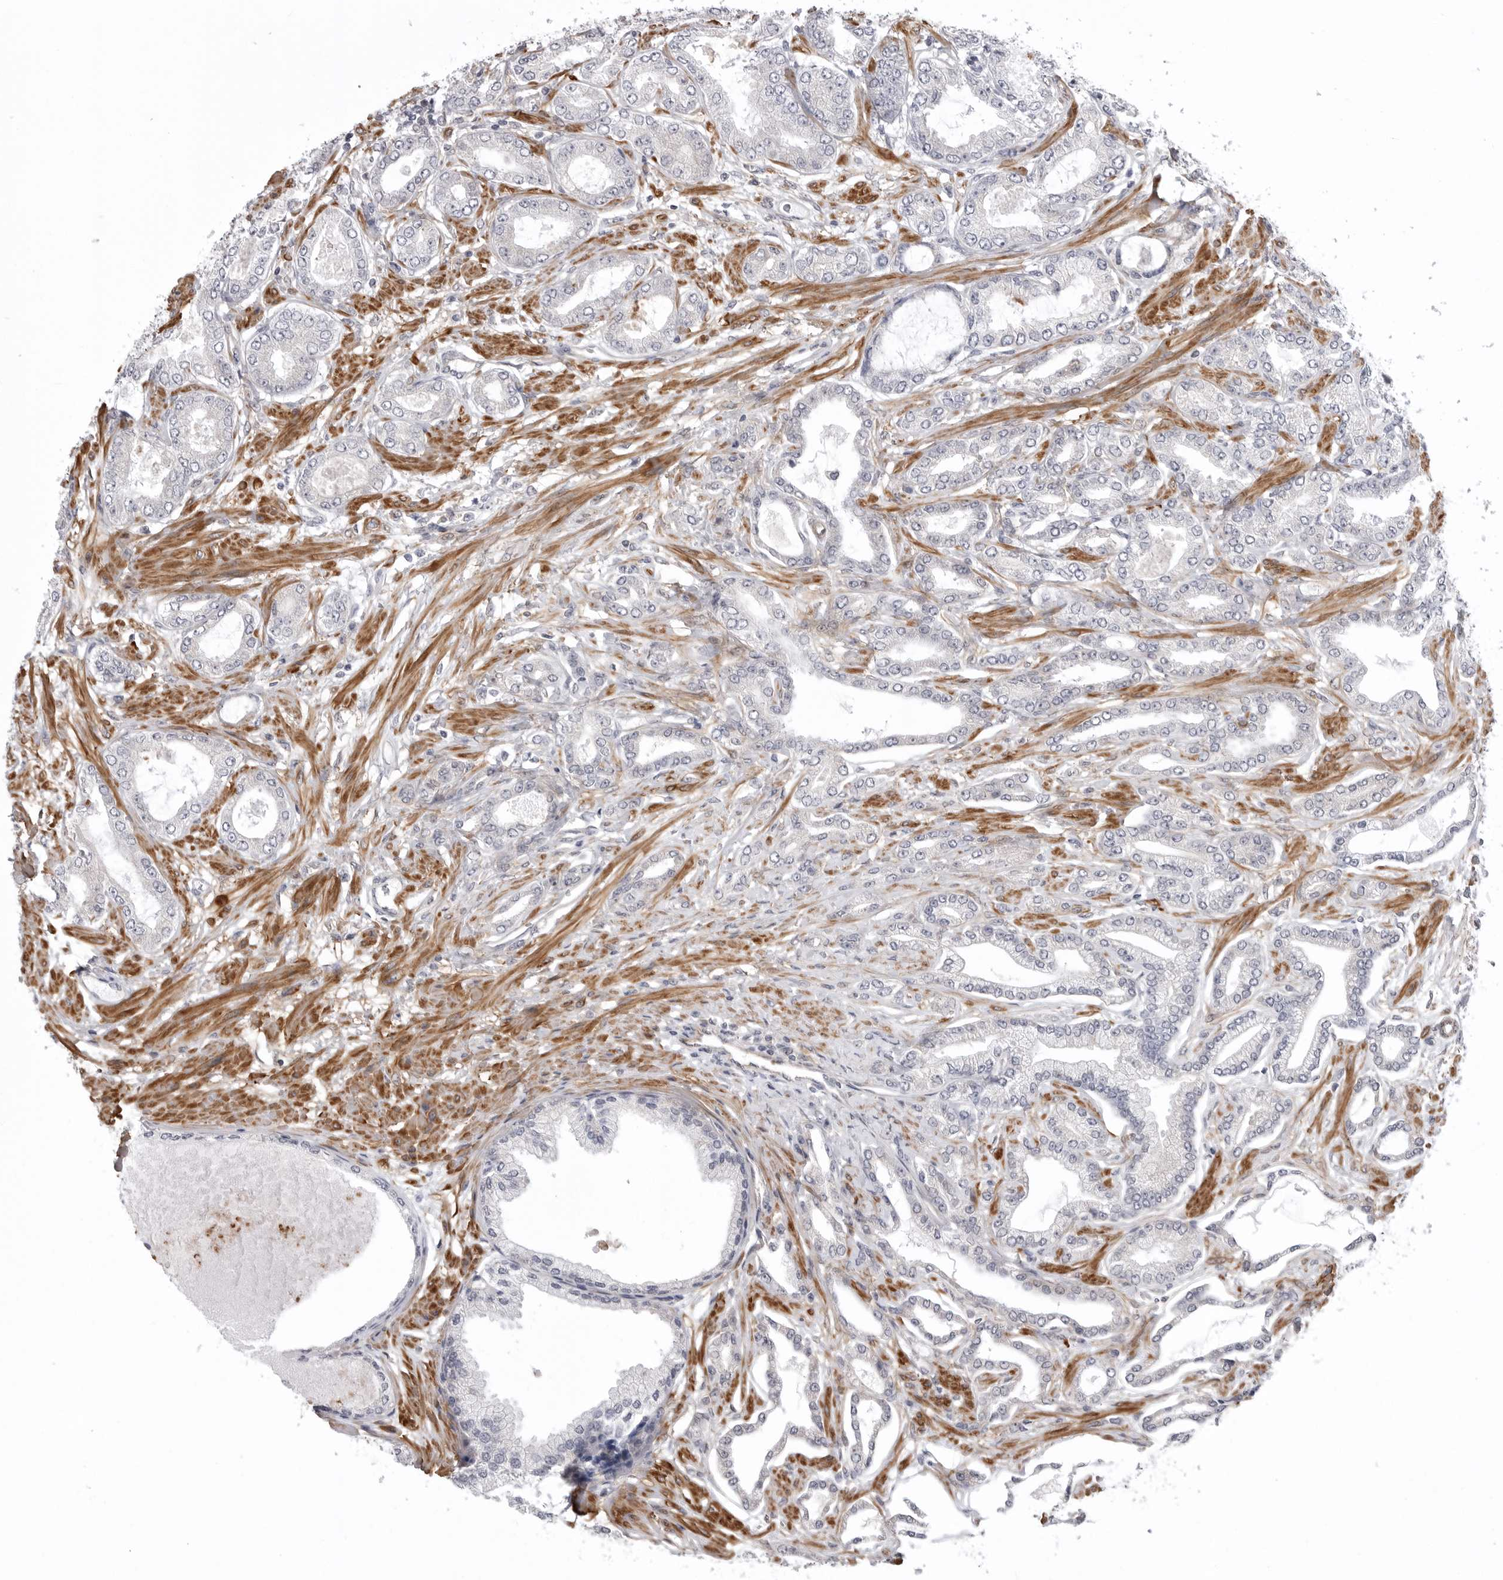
{"staining": {"intensity": "negative", "quantity": "none", "location": "none"}, "tissue": "prostate cancer", "cell_type": "Tumor cells", "image_type": "cancer", "snomed": [{"axis": "morphology", "description": "Adenocarcinoma, Low grade"}, {"axis": "topography", "description": "Prostate"}], "caption": "There is no significant positivity in tumor cells of prostate adenocarcinoma (low-grade).", "gene": "SCP2", "patient": {"sex": "male", "age": 63}}